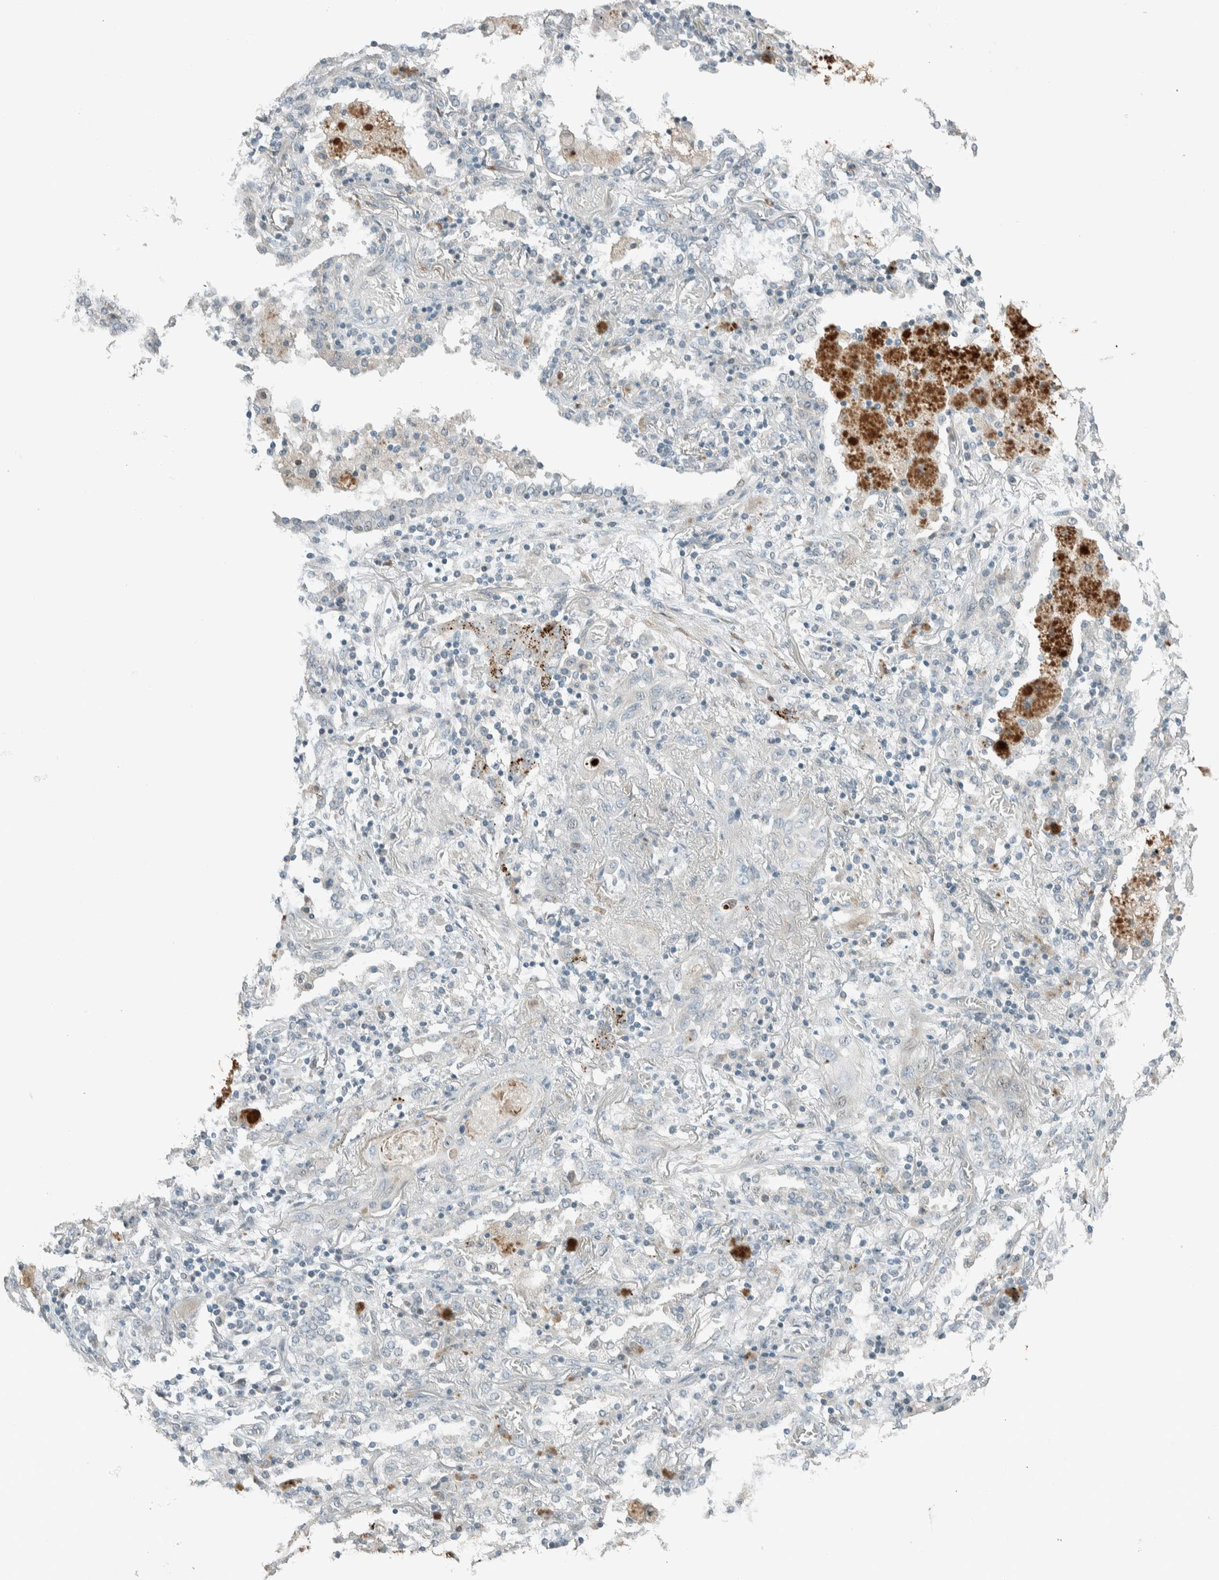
{"staining": {"intensity": "negative", "quantity": "none", "location": "none"}, "tissue": "lung cancer", "cell_type": "Tumor cells", "image_type": "cancer", "snomed": [{"axis": "morphology", "description": "Squamous cell carcinoma, NOS"}, {"axis": "topography", "description": "Lung"}], "caption": "Immunohistochemistry micrograph of neoplastic tissue: lung squamous cell carcinoma stained with DAB displays no significant protein positivity in tumor cells. Brightfield microscopy of immunohistochemistry (IHC) stained with DAB (brown) and hematoxylin (blue), captured at high magnification.", "gene": "CERCAM", "patient": {"sex": "female", "age": 47}}